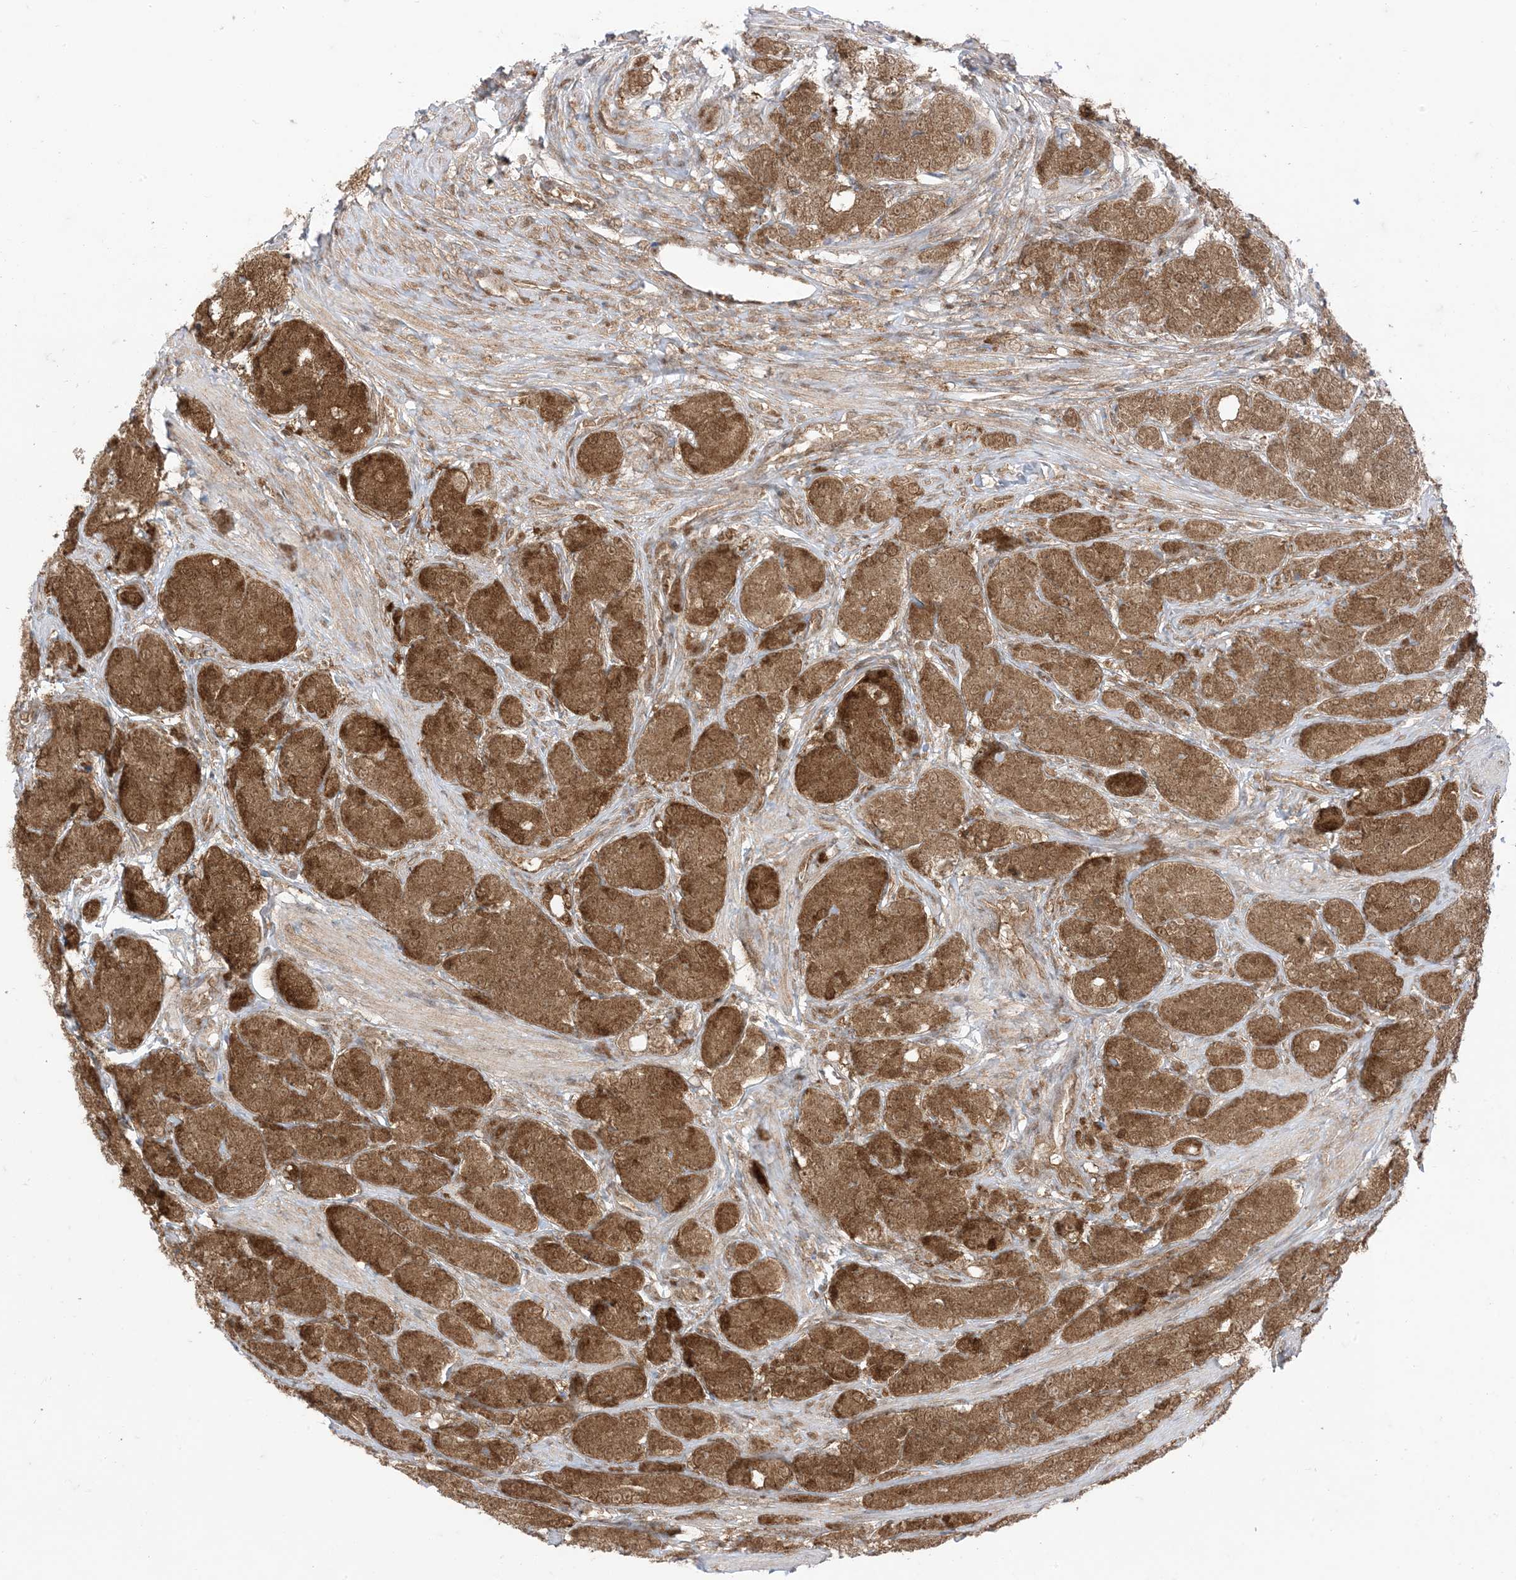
{"staining": {"intensity": "strong", "quantity": ">75%", "location": "cytoplasmic/membranous,nuclear"}, "tissue": "prostate cancer", "cell_type": "Tumor cells", "image_type": "cancer", "snomed": [{"axis": "morphology", "description": "Adenocarcinoma, High grade"}, {"axis": "topography", "description": "Prostate"}], "caption": "Protein expression by immunohistochemistry exhibits strong cytoplasmic/membranous and nuclear expression in about >75% of tumor cells in prostate adenocarcinoma (high-grade).", "gene": "PTPA", "patient": {"sex": "male", "age": 62}}